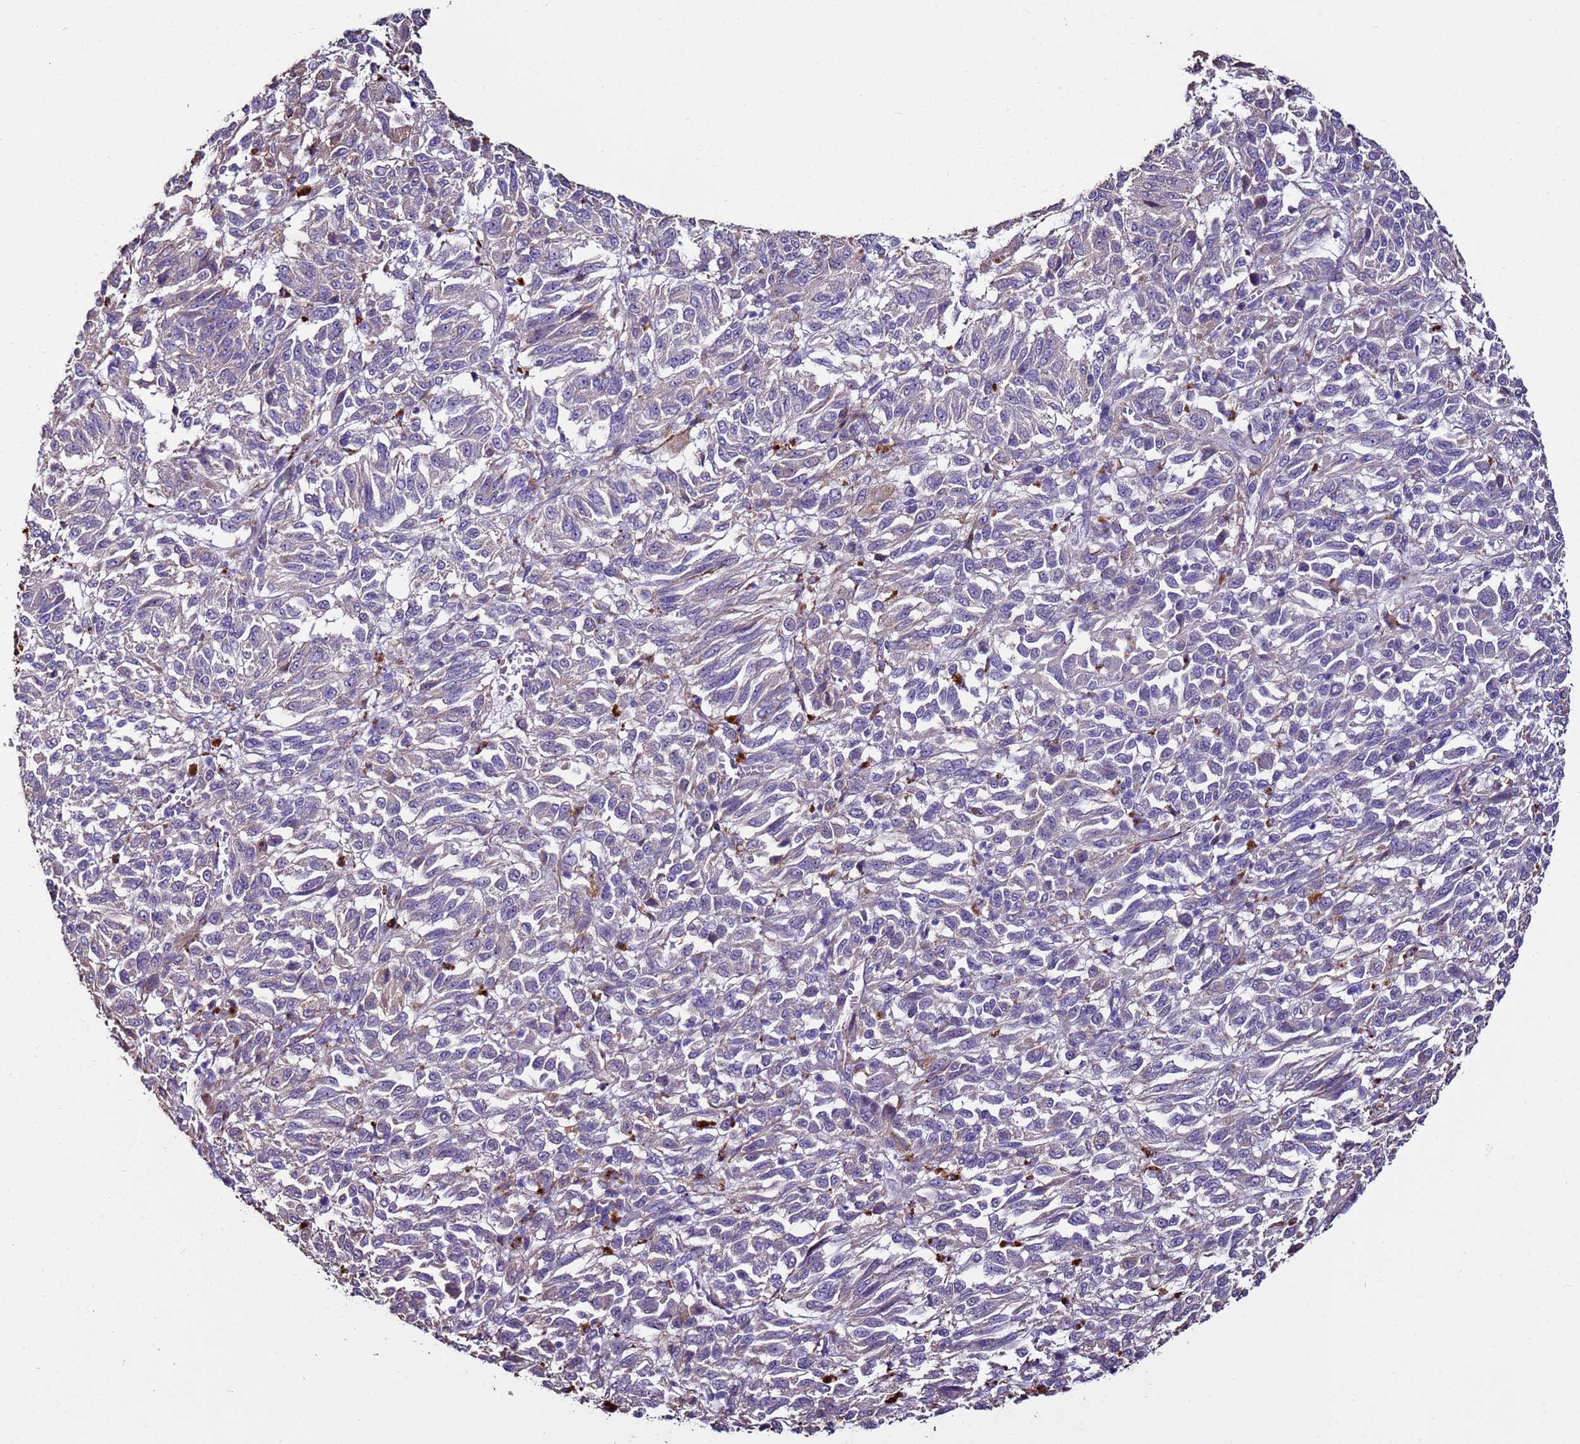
{"staining": {"intensity": "negative", "quantity": "none", "location": "none"}, "tissue": "melanoma", "cell_type": "Tumor cells", "image_type": "cancer", "snomed": [{"axis": "morphology", "description": "Malignant melanoma, Metastatic site"}, {"axis": "topography", "description": "Lung"}], "caption": "Tumor cells show no significant protein expression in melanoma.", "gene": "RABL2B", "patient": {"sex": "male", "age": 64}}